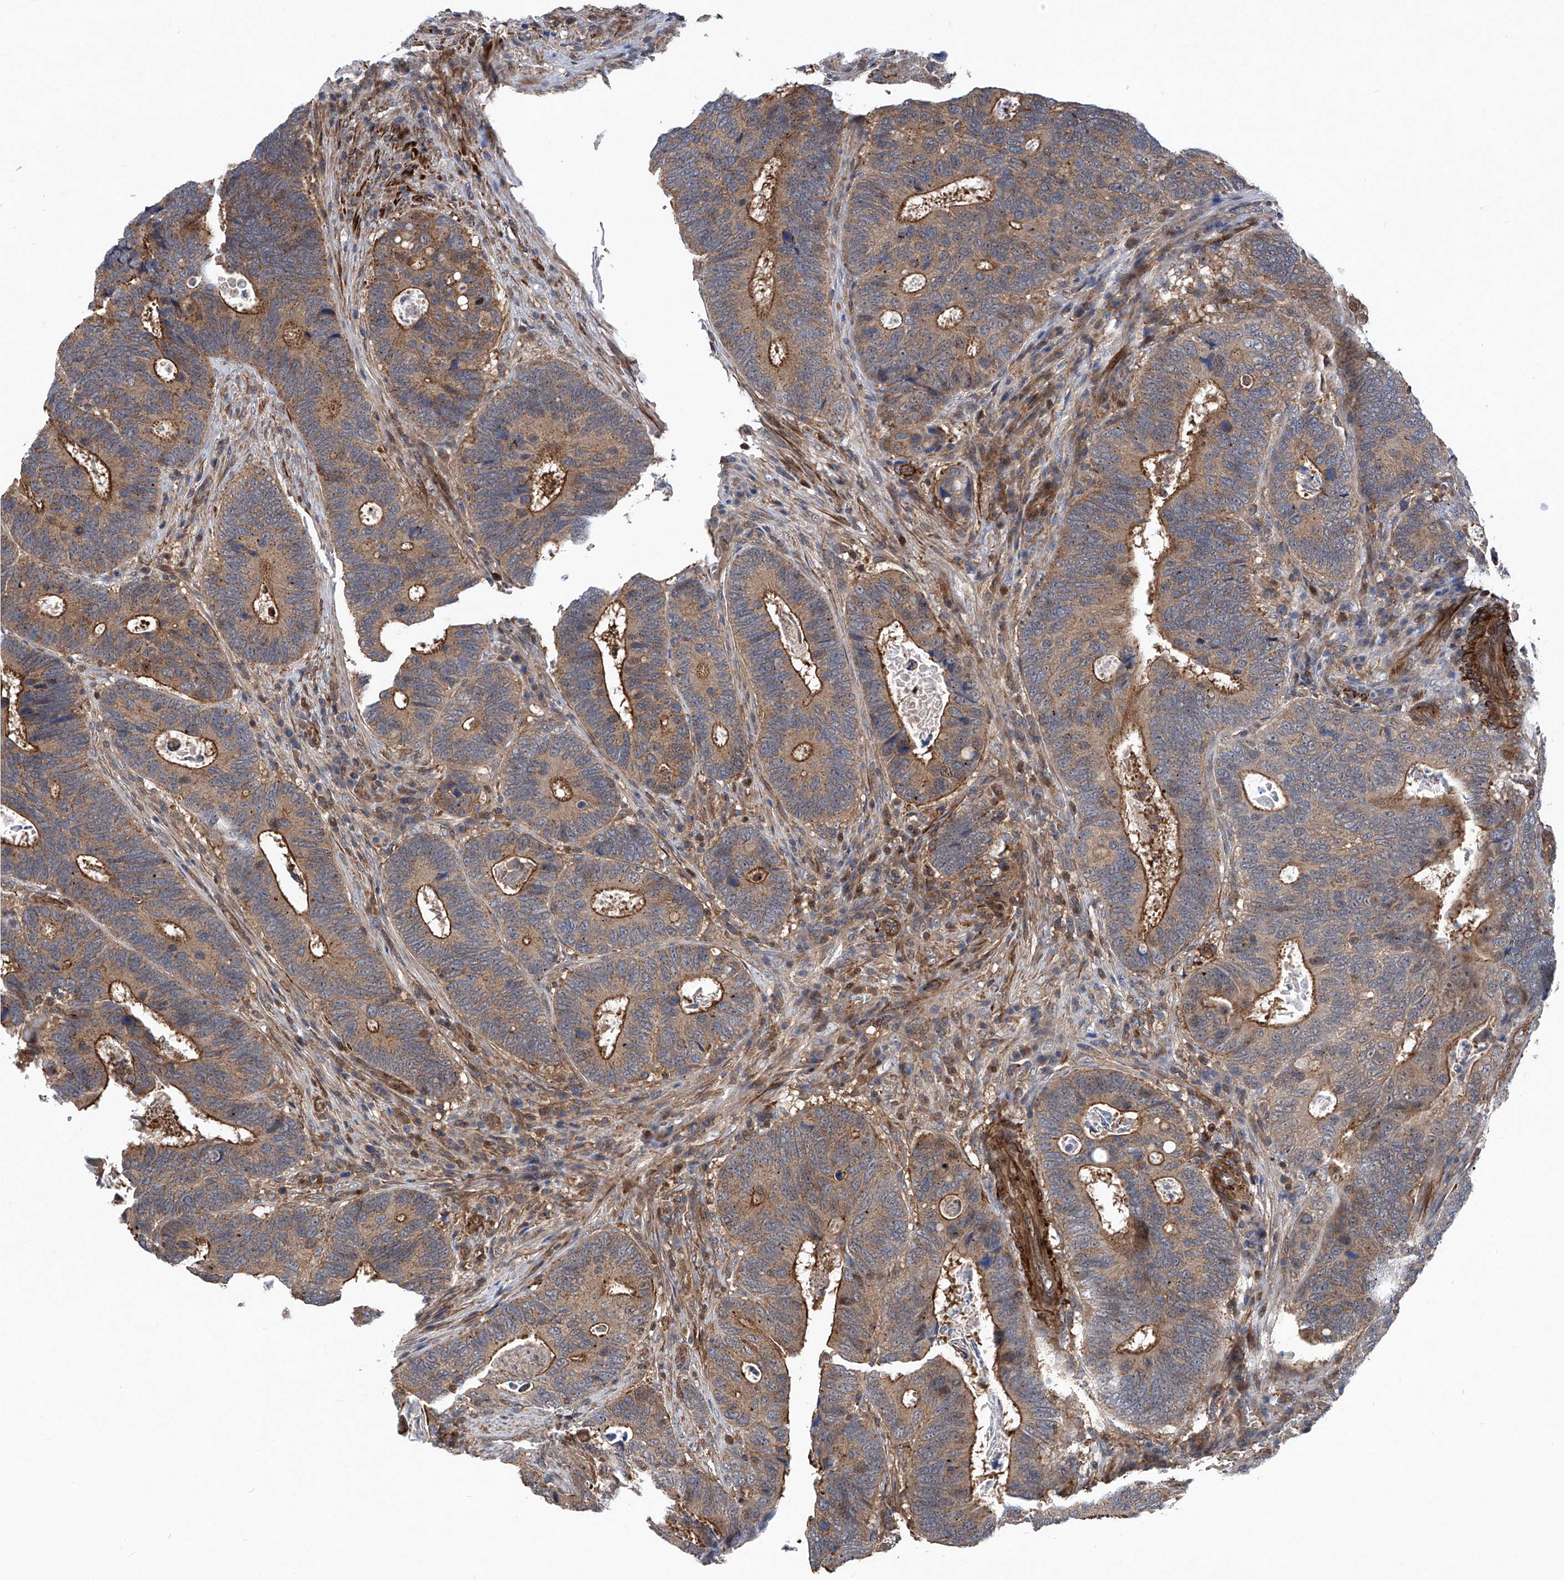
{"staining": {"intensity": "moderate", "quantity": "25%-75%", "location": "cytoplasmic/membranous"}, "tissue": "colorectal cancer", "cell_type": "Tumor cells", "image_type": "cancer", "snomed": [{"axis": "morphology", "description": "Adenocarcinoma, NOS"}, {"axis": "topography", "description": "Colon"}], "caption": "Moderate cytoplasmic/membranous protein expression is present in approximately 25%-75% of tumor cells in colorectal cancer.", "gene": "NT5C3A", "patient": {"sex": "male", "age": 72}}